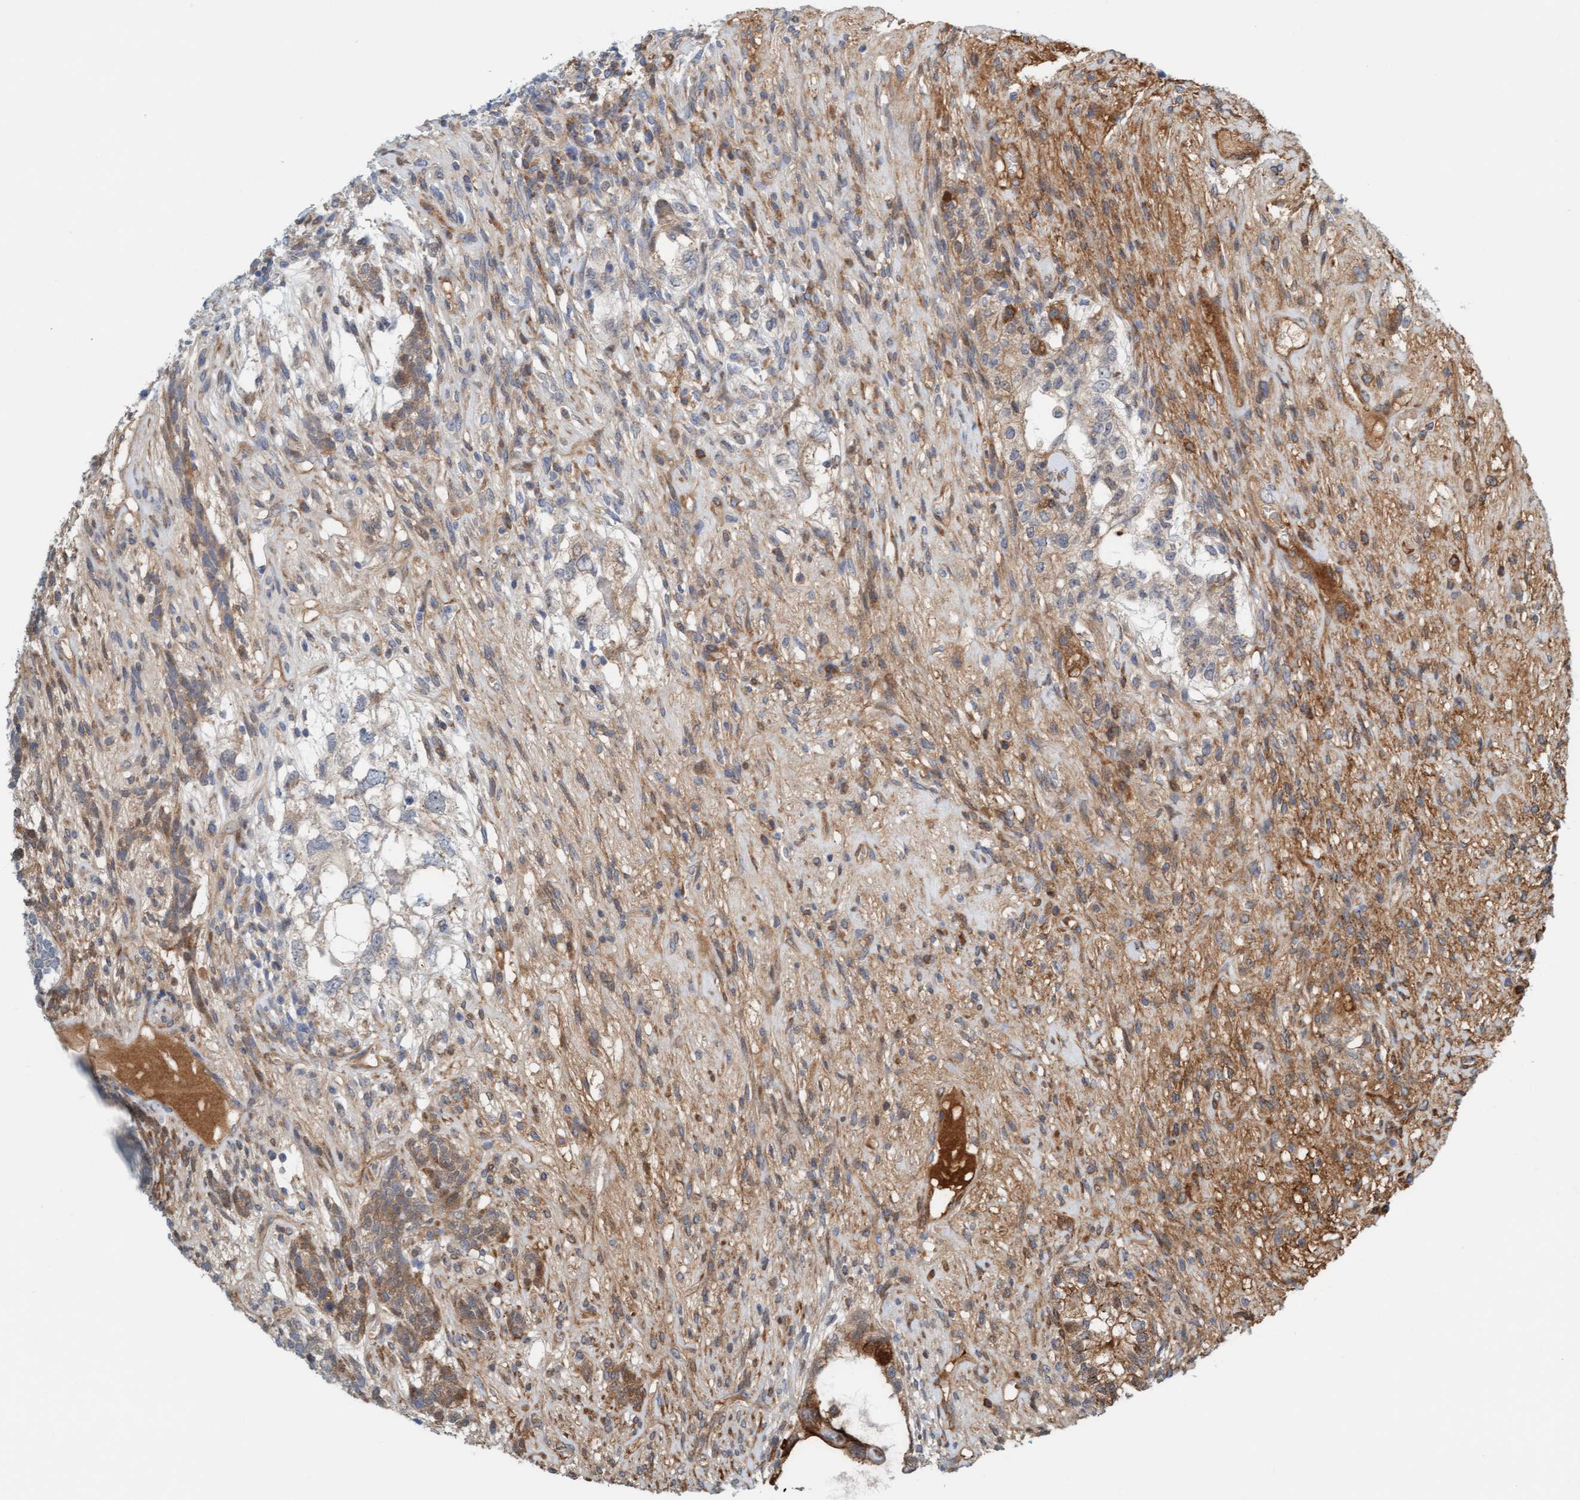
{"staining": {"intensity": "moderate", "quantity": "25%-75%", "location": "cytoplasmic/membranous"}, "tissue": "testis cancer", "cell_type": "Tumor cells", "image_type": "cancer", "snomed": [{"axis": "morphology", "description": "Seminoma, NOS"}, {"axis": "topography", "description": "Testis"}], "caption": "Immunohistochemical staining of testis cancer (seminoma) demonstrates medium levels of moderate cytoplasmic/membranous staining in approximately 25%-75% of tumor cells. (DAB = brown stain, brightfield microscopy at high magnification).", "gene": "EIF4EBP1", "patient": {"sex": "male", "age": 28}}